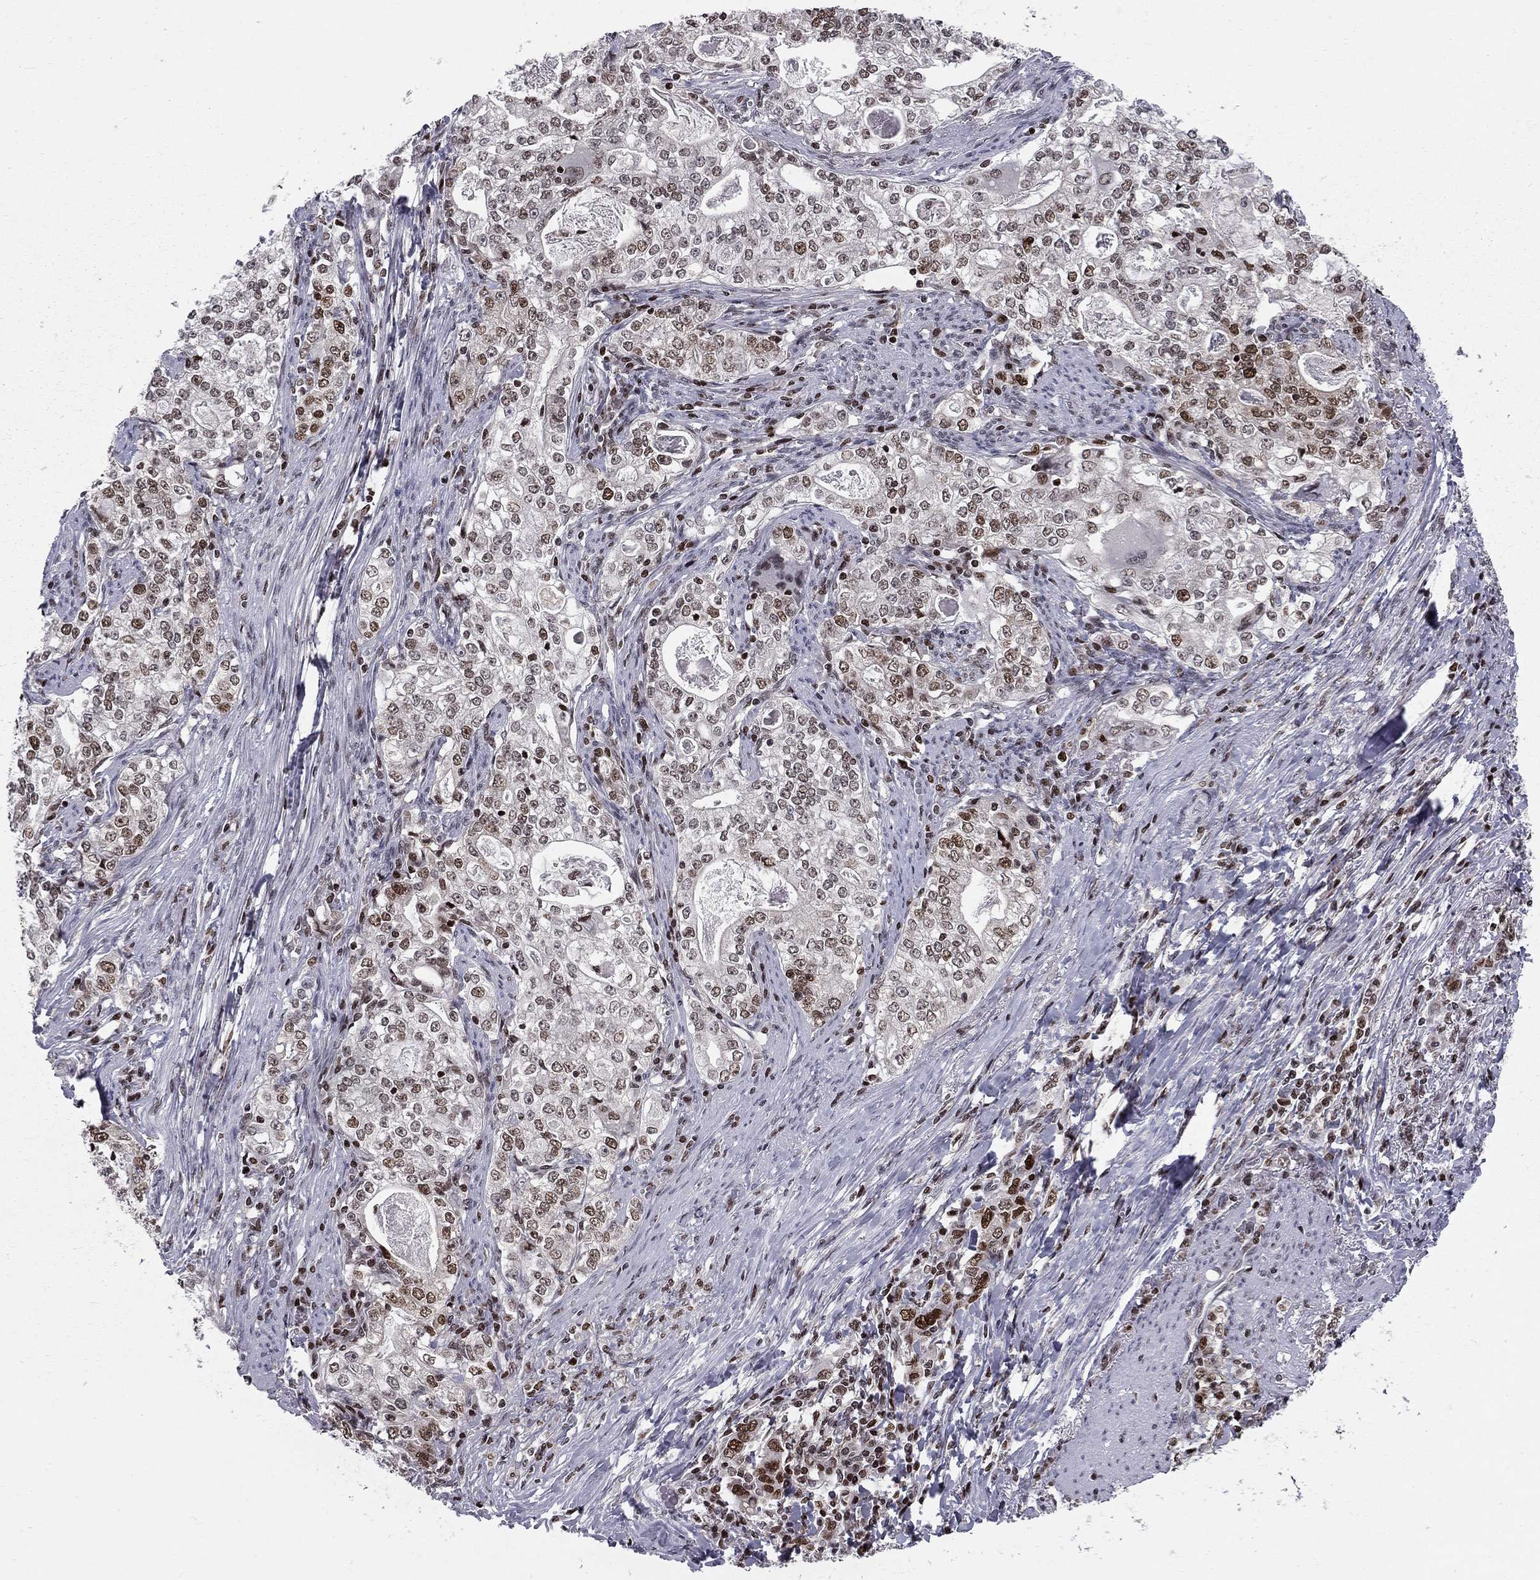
{"staining": {"intensity": "strong", "quantity": "25%-75%", "location": "nuclear"}, "tissue": "stomach cancer", "cell_type": "Tumor cells", "image_type": "cancer", "snomed": [{"axis": "morphology", "description": "Adenocarcinoma, NOS"}, {"axis": "topography", "description": "Stomach, lower"}], "caption": "Immunohistochemistry (IHC) of human stomach adenocarcinoma demonstrates high levels of strong nuclear positivity in approximately 25%-75% of tumor cells.", "gene": "RNASEH2C", "patient": {"sex": "female", "age": 72}}